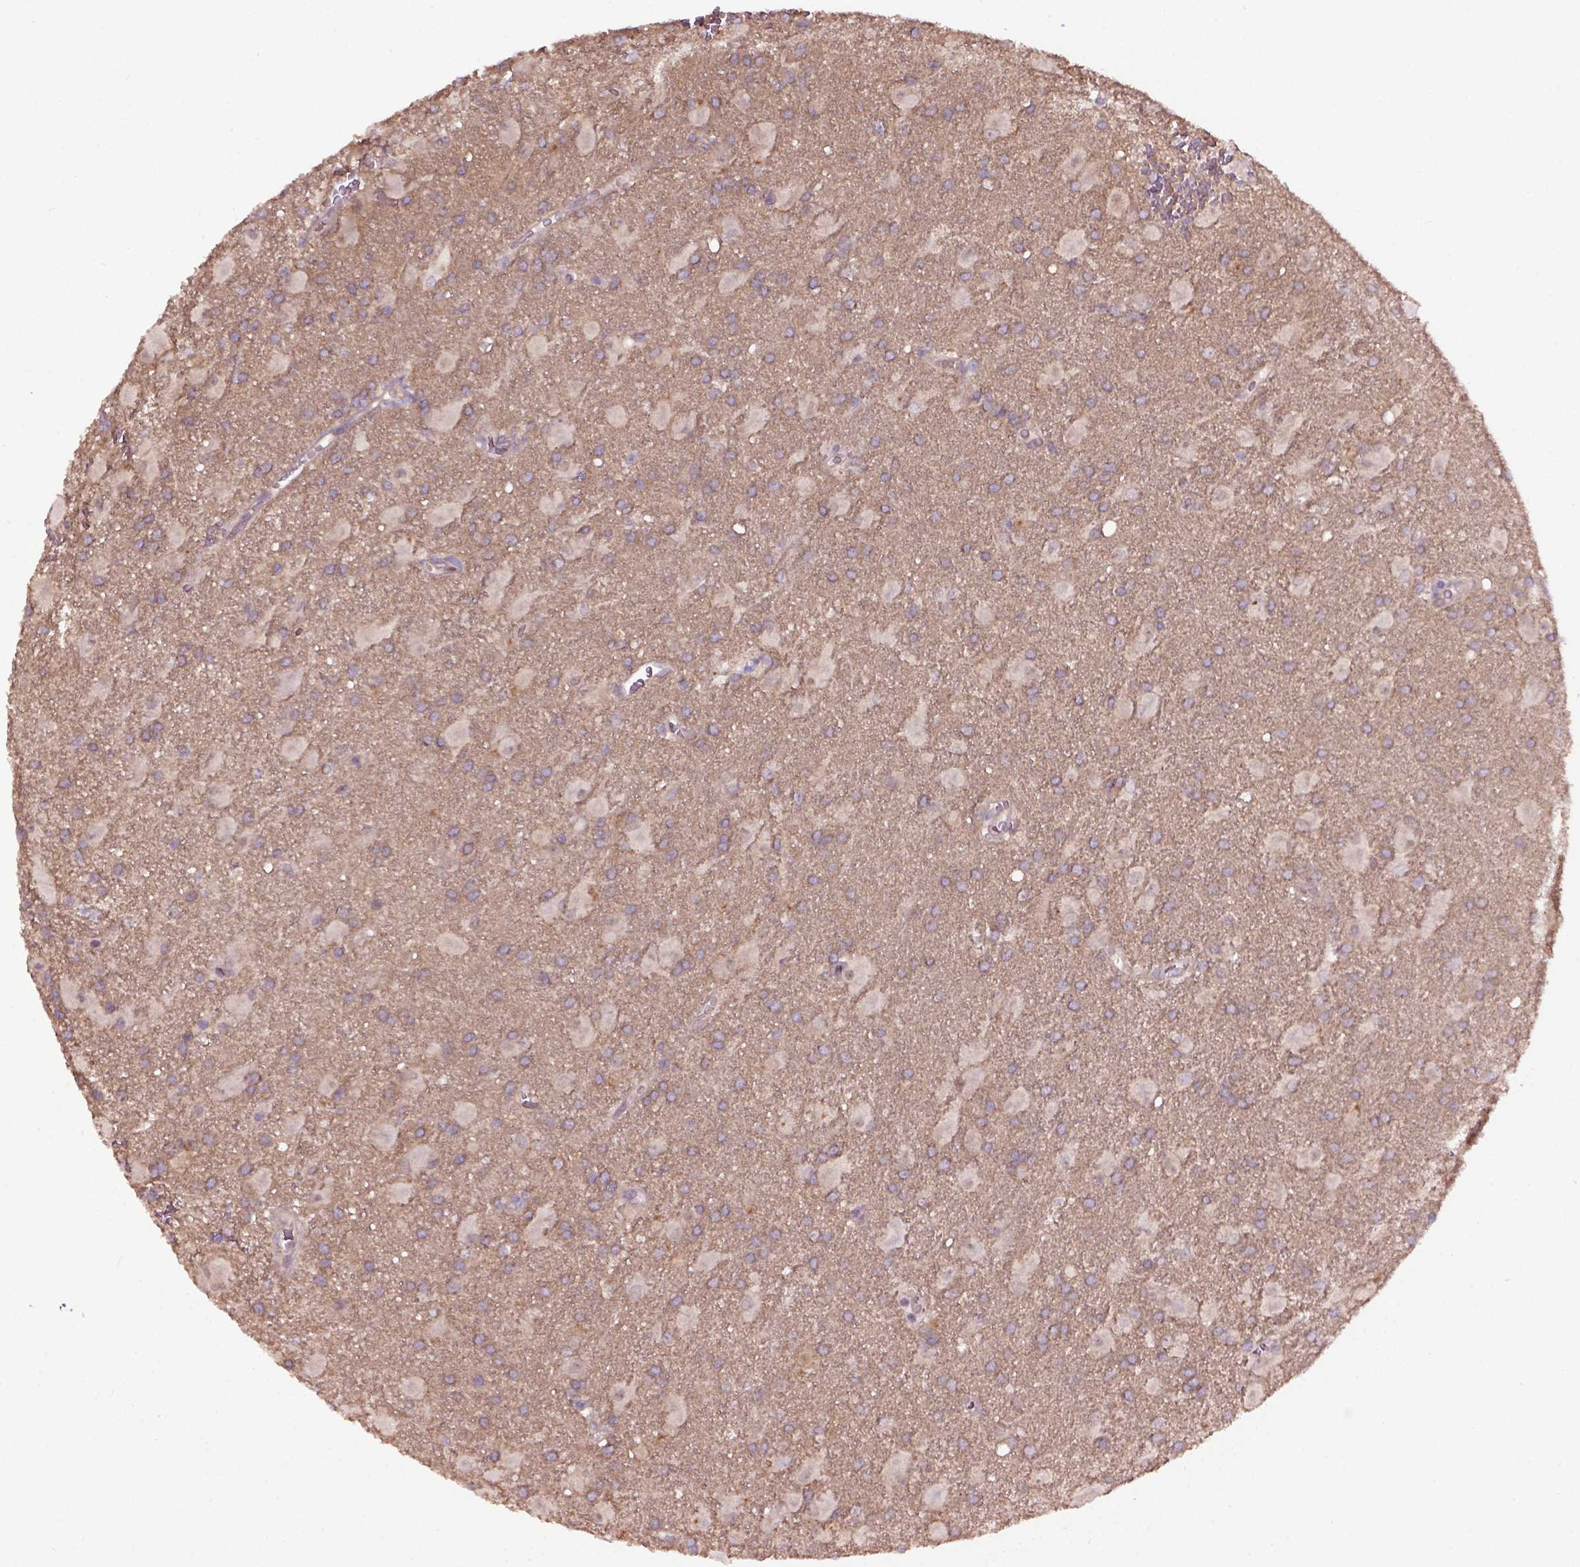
{"staining": {"intensity": "weak", "quantity": ">75%", "location": "cytoplasmic/membranous"}, "tissue": "glioma", "cell_type": "Tumor cells", "image_type": "cancer", "snomed": [{"axis": "morphology", "description": "Glioma, malignant, Low grade"}, {"axis": "topography", "description": "Brain"}], "caption": "Human glioma stained with a brown dye shows weak cytoplasmic/membranous positive staining in about >75% of tumor cells.", "gene": "WDR48", "patient": {"sex": "male", "age": 58}}